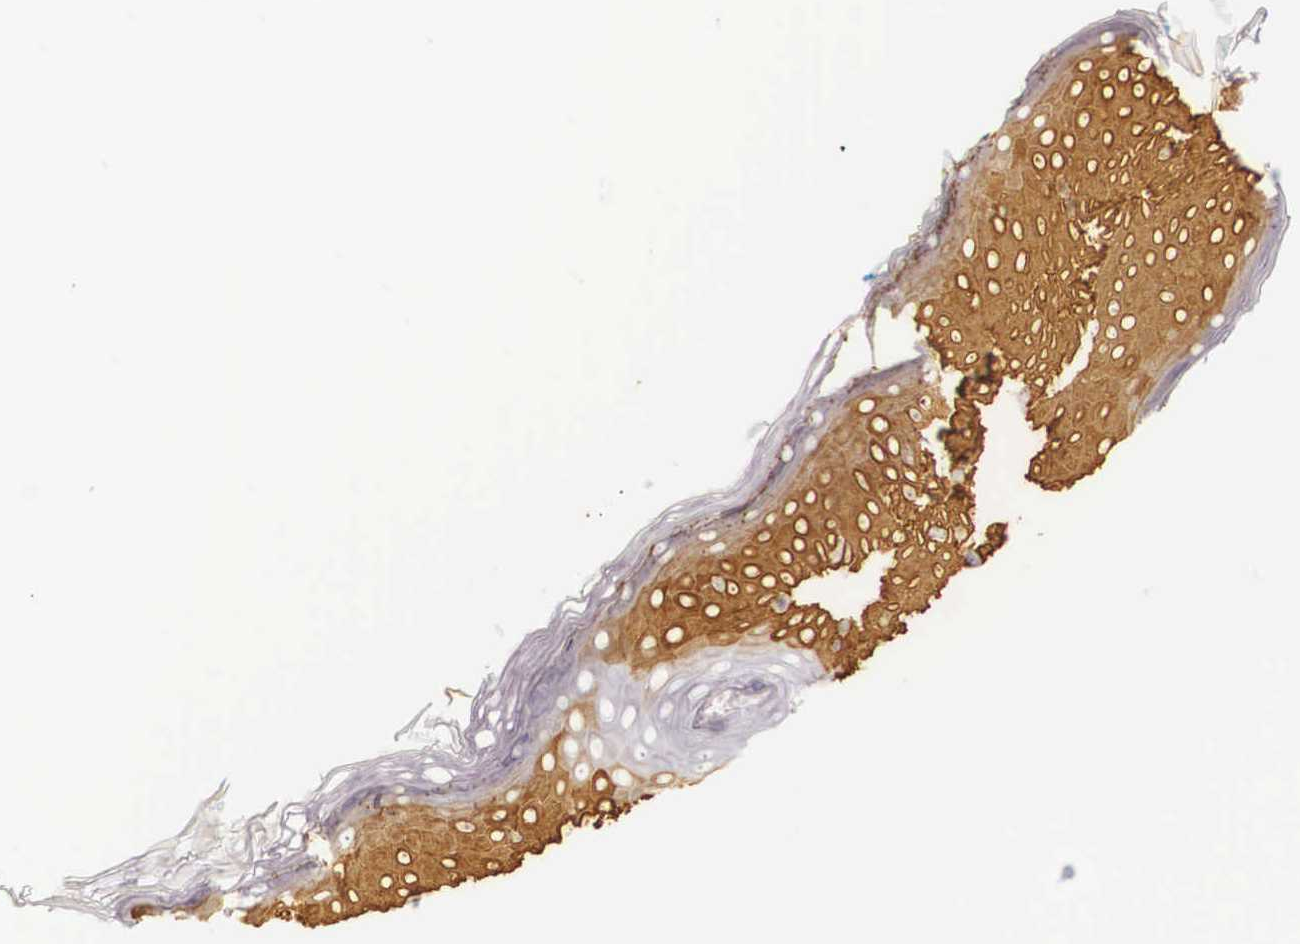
{"staining": {"intensity": "negative", "quantity": "none", "location": "none"}, "tissue": "skin", "cell_type": "Fibroblasts", "image_type": "normal", "snomed": [{"axis": "morphology", "description": "Normal tissue, NOS"}, {"axis": "topography", "description": "Skin"}], "caption": "An IHC image of benign skin is shown. There is no staining in fibroblasts of skin. (Stains: DAB IHC with hematoxylin counter stain, Microscopy: brightfield microscopy at high magnification).", "gene": "KRT14", "patient": {"sex": "male", "age": 86}}